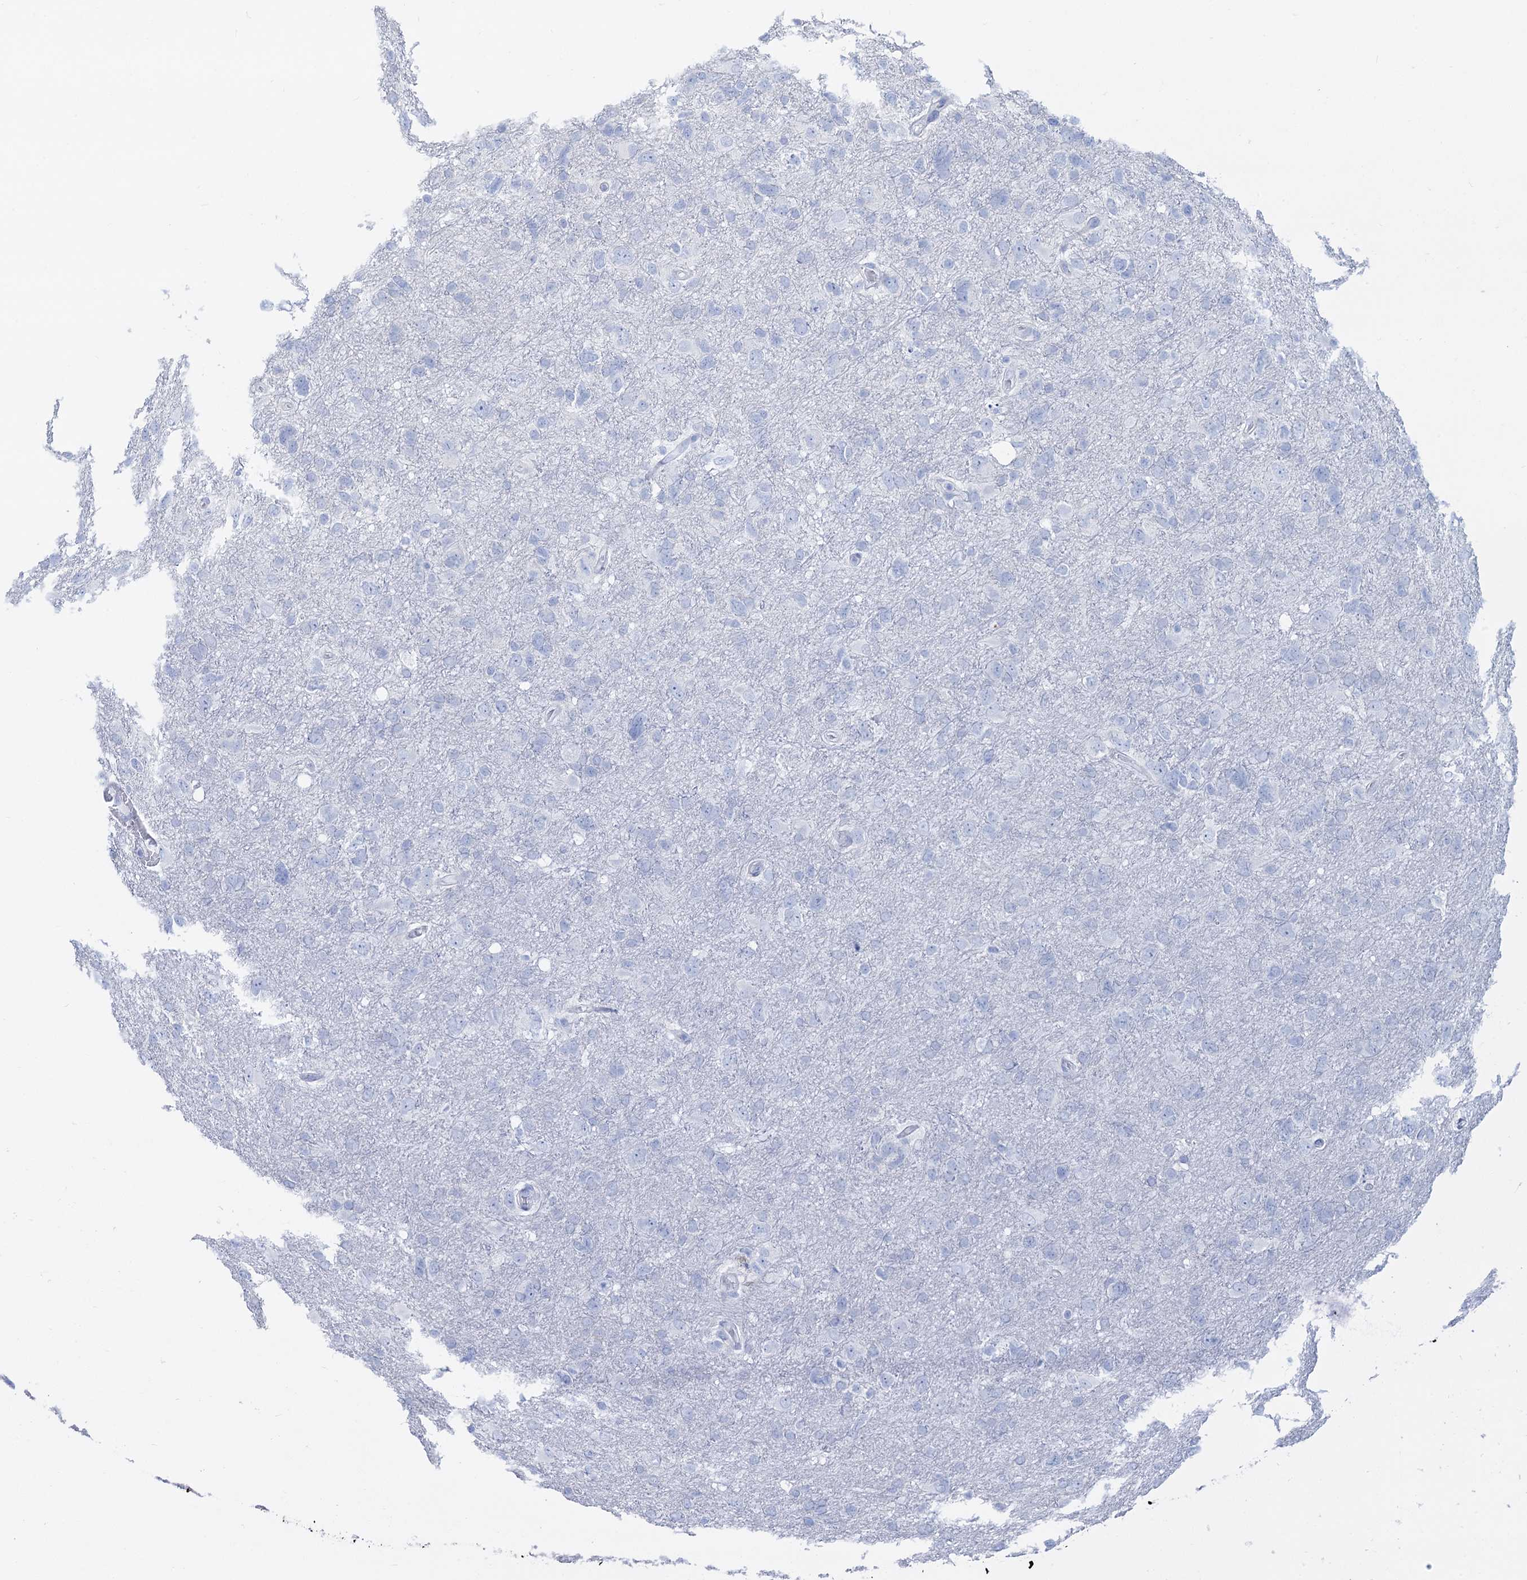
{"staining": {"intensity": "negative", "quantity": "none", "location": "none"}, "tissue": "glioma", "cell_type": "Tumor cells", "image_type": "cancer", "snomed": [{"axis": "morphology", "description": "Glioma, malignant, High grade"}, {"axis": "topography", "description": "Brain"}], "caption": "Protein analysis of glioma demonstrates no significant expression in tumor cells.", "gene": "RBP3", "patient": {"sex": "male", "age": 61}}